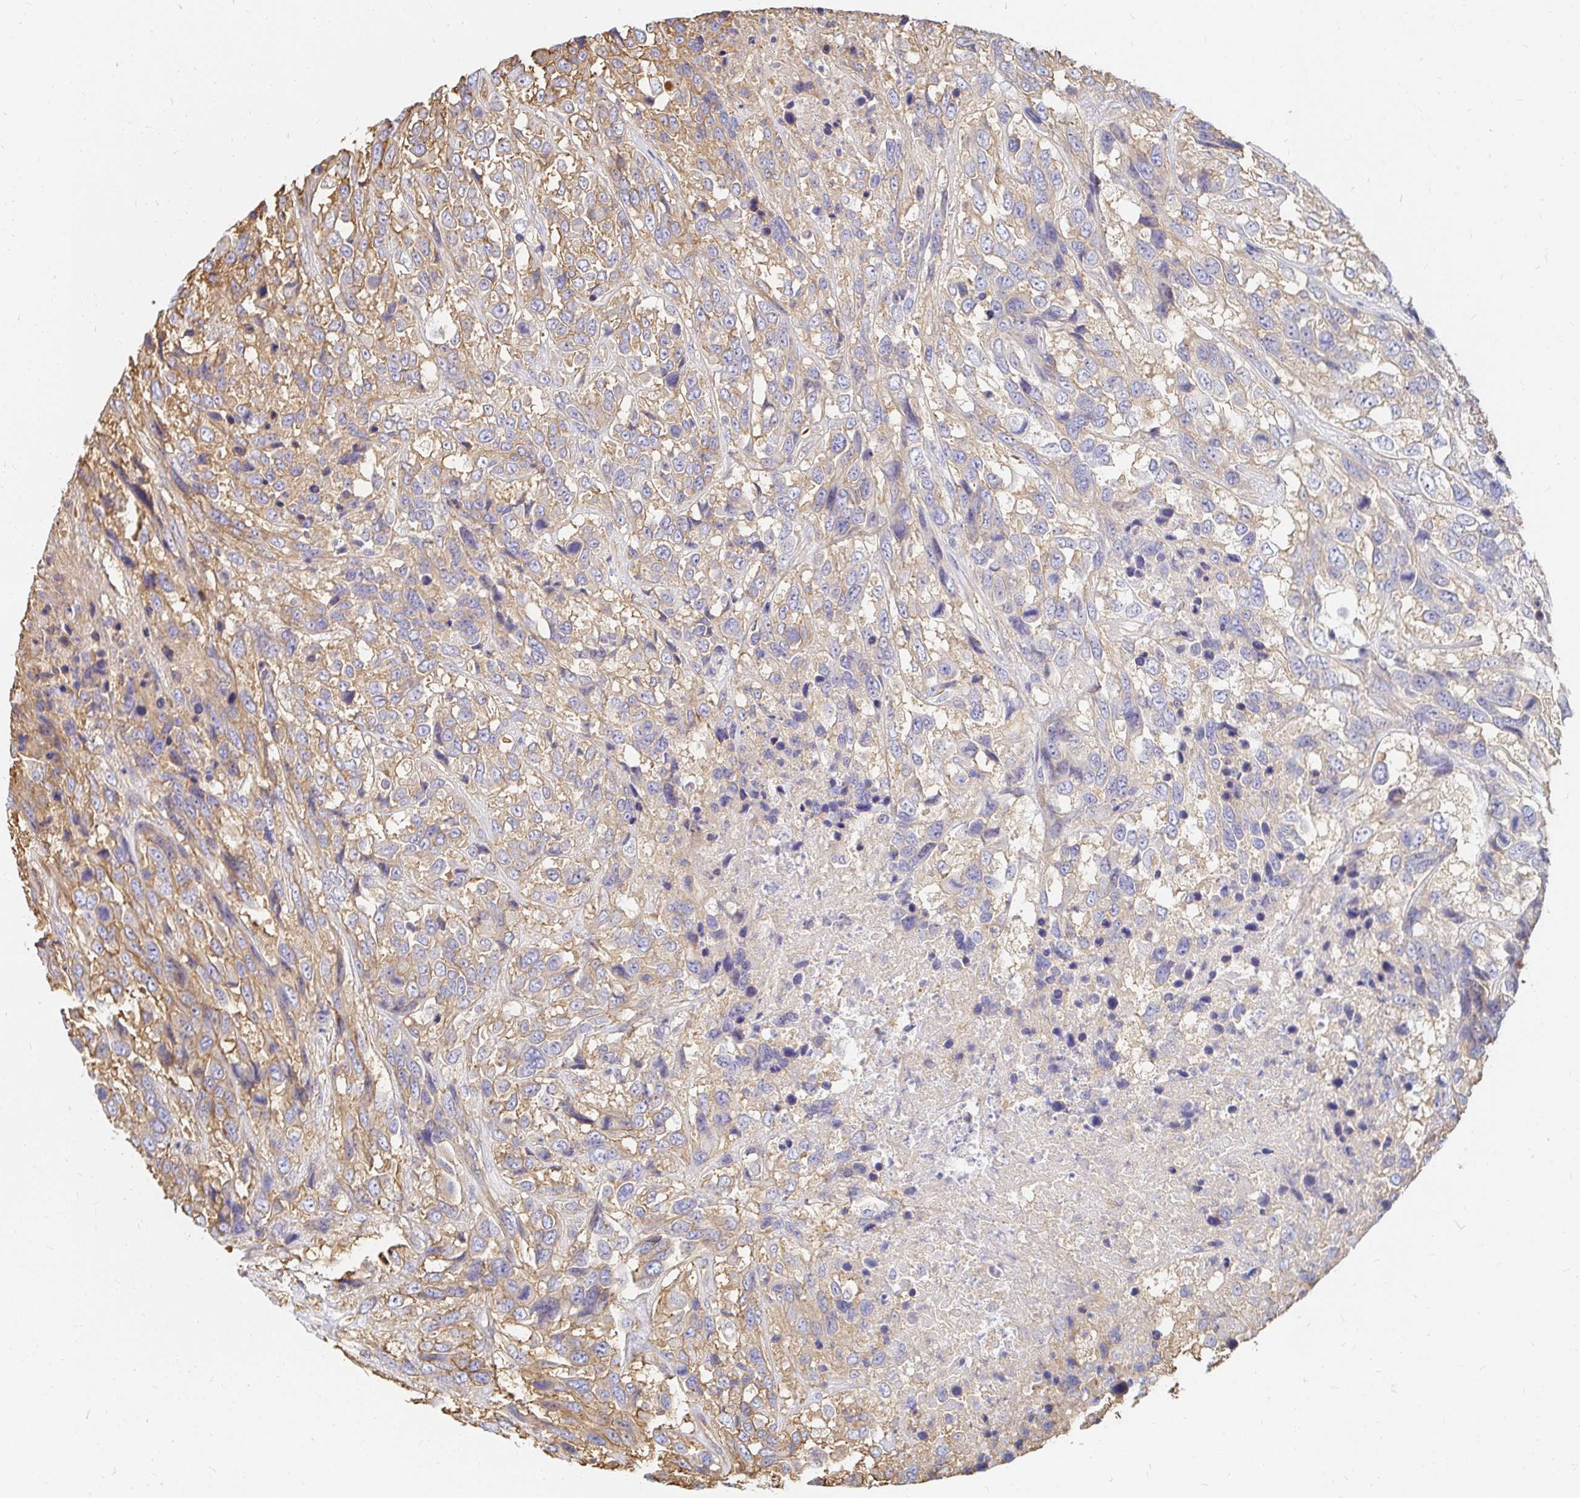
{"staining": {"intensity": "weak", "quantity": ">75%", "location": "cytoplasmic/membranous"}, "tissue": "urothelial cancer", "cell_type": "Tumor cells", "image_type": "cancer", "snomed": [{"axis": "morphology", "description": "Urothelial carcinoma, High grade"}, {"axis": "topography", "description": "Urinary bladder"}], "caption": "High-grade urothelial carcinoma stained with immunohistochemistry displays weak cytoplasmic/membranous staining in about >75% of tumor cells.", "gene": "TSPAN19", "patient": {"sex": "female", "age": 70}}